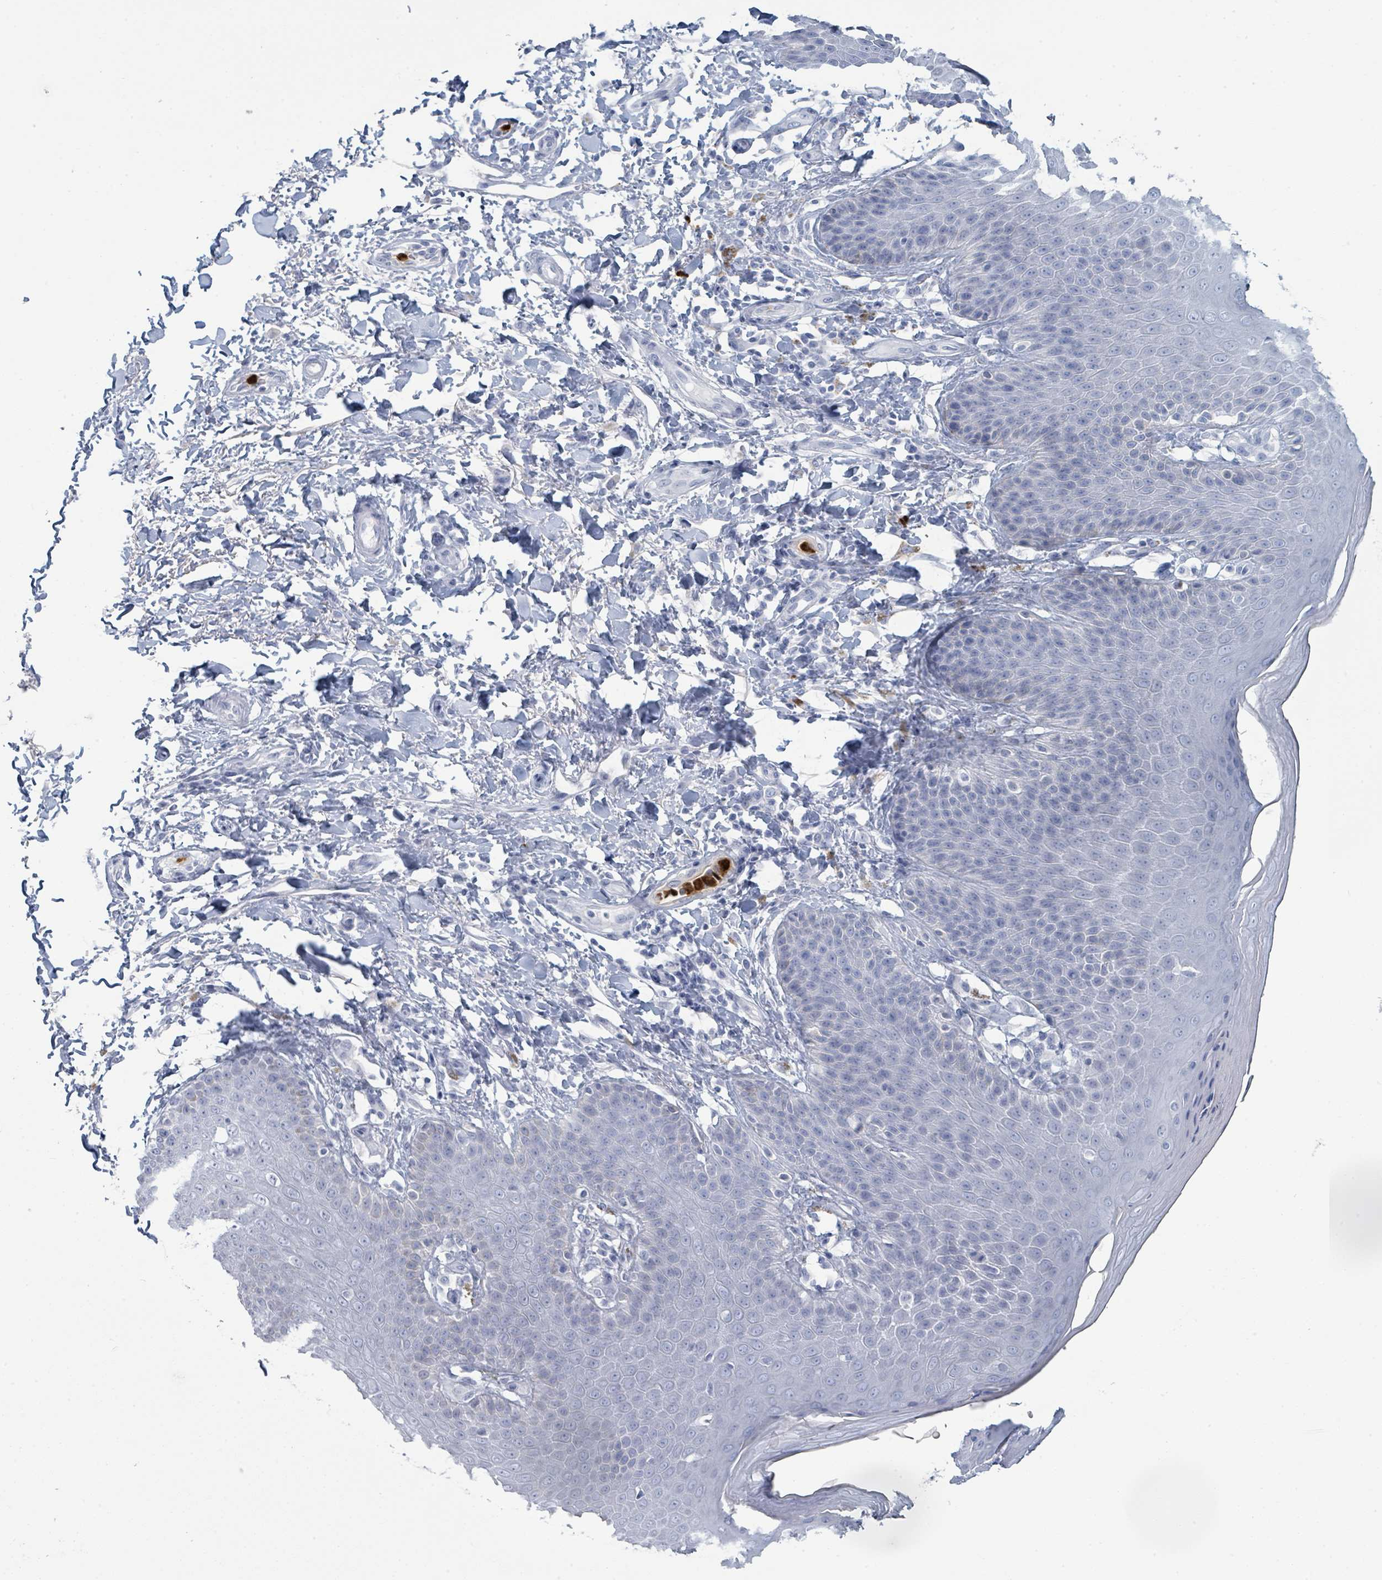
{"staining": {"intensity": "negative", "quantity": "none", "location": "none"}, "tissue": "skin", "cell_type": "Epidermal cells", "image_type": "normal", "snomed": [{"axis": "morphology", "description": "Normal tissue, NOS"}, {"axis": "topography", "description": "Peripheral nerve tissue"}], "caption": "Immunohistochemistry (IHC) of unremarkable human skin displays no staining in epidermal cells.", "gene": "DEFA4", "patient": {"sex": "male", "age": 51}}